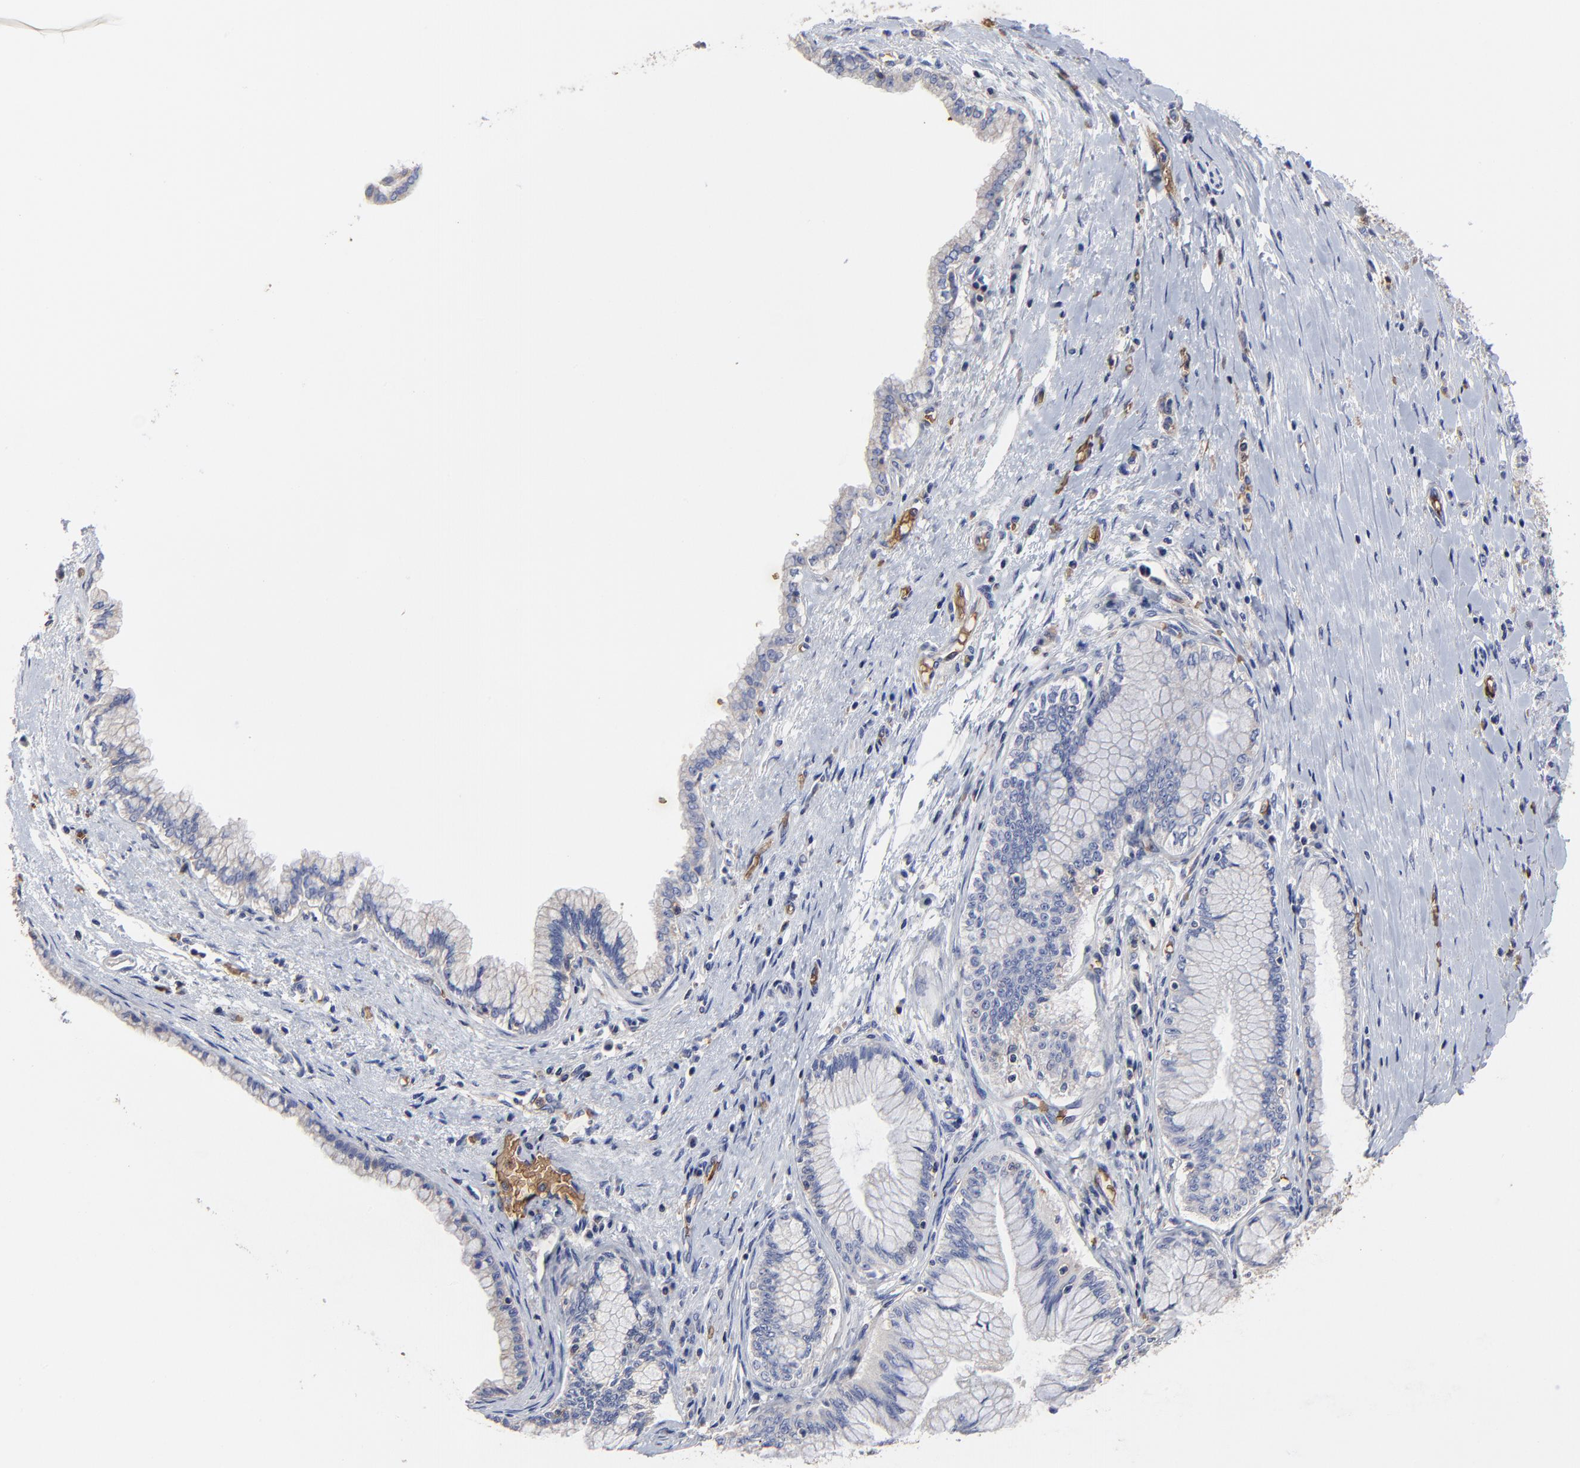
{"staining": {"intensity": "negative", "quantity": "none", "location": "none"}, "tissue": "pancreatic cancer", "cell_type": "Tumor cells", "image_type": "cancer", "snomed": [{"axis": "morphology", "description": "Adenocarcinoma, NOS"}, {"axis": "topography", "description": "Pancreas"}], "caption": "Tumor cells show no significant protein expression in pancreatic cancer (adenocarcinoma). Nuclei are stained in blue.", "gene": "PAG1", "patient": {"sex": "male", "age": 79}}